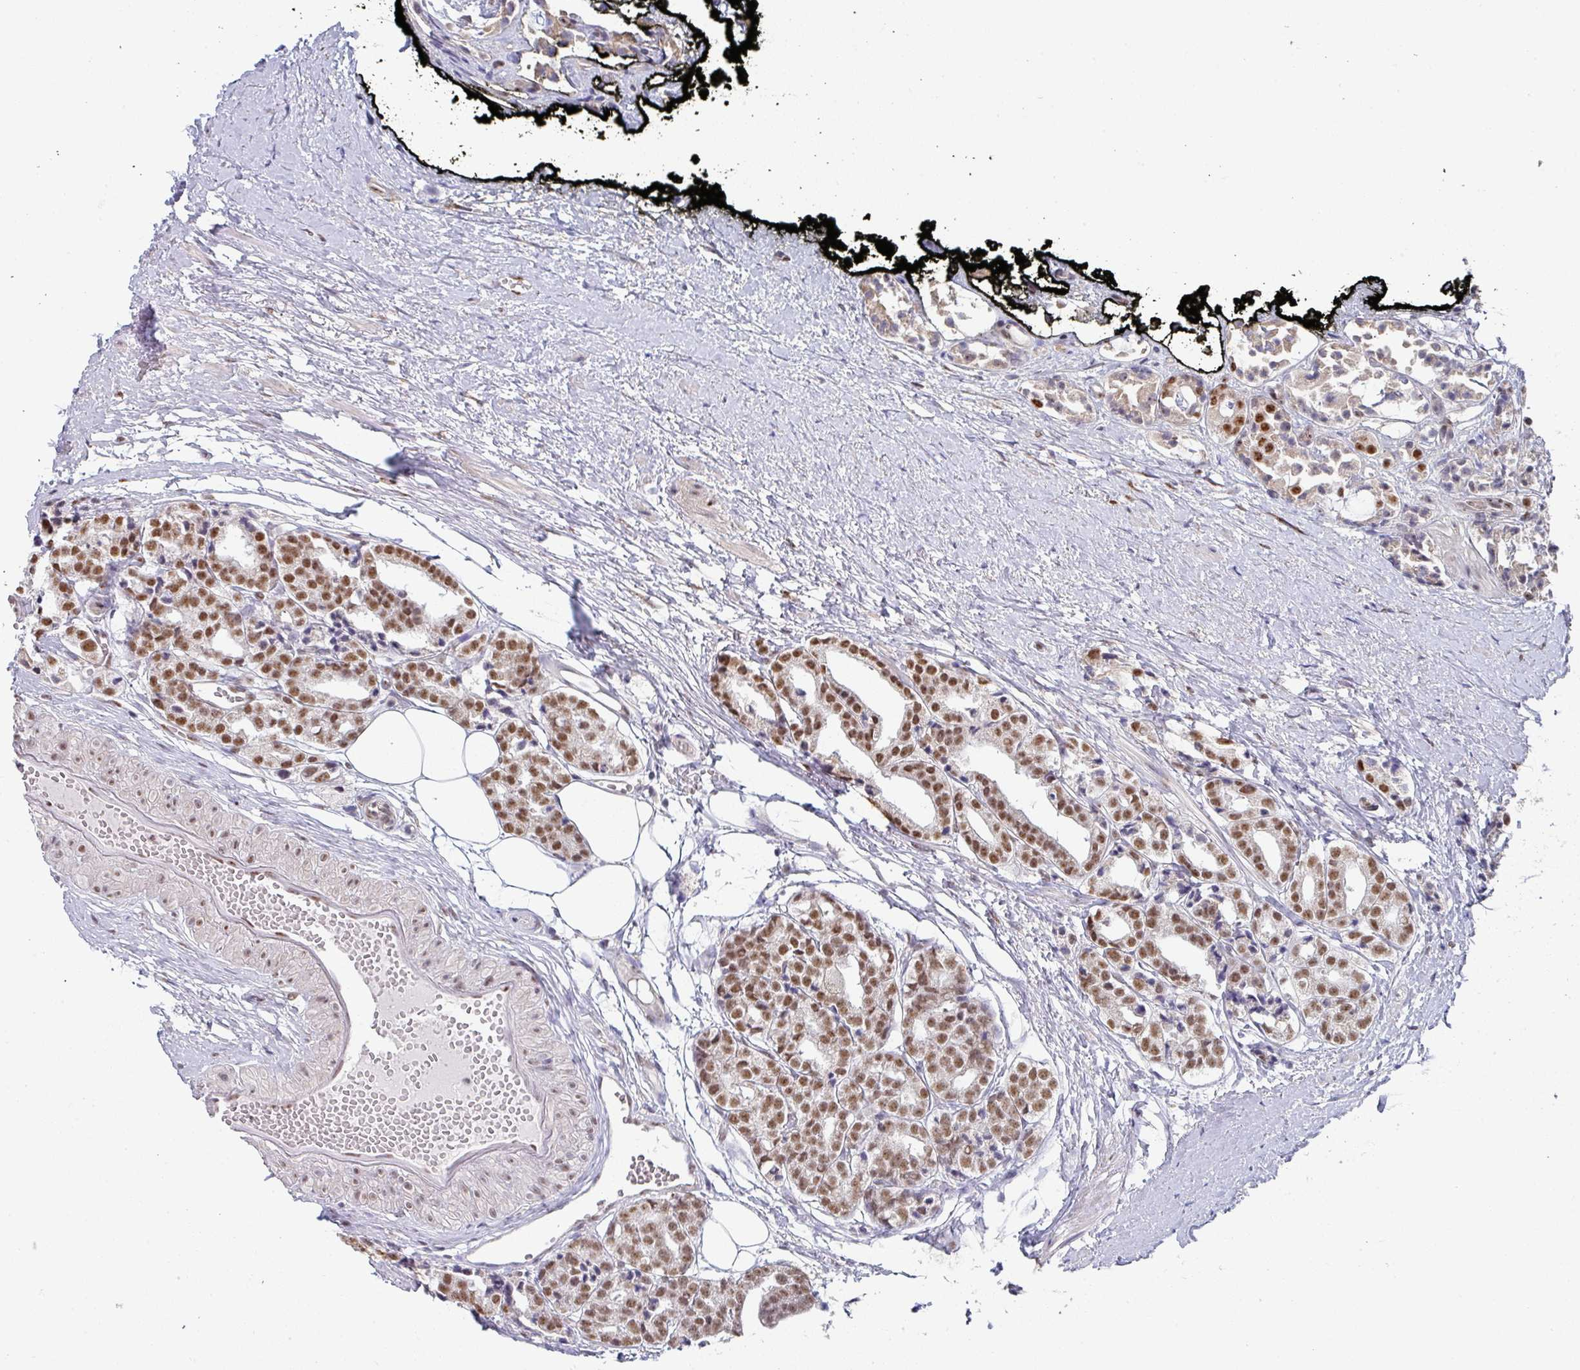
{"staining": {"intensity": "moderate", "quantity": ">75%", "location": "nuclear"}, "tissue": "prostate cancer", "cell_type": "Tumor cells", "image_type": "cancer", "snomed": [{"axis": "morphology", "description": "Adenocarcinoma, High grade"}, {"axis": "topography", "description": "Prostate"}], "caption": "A high-resolution histopathology image shows immunohistochemistry (IHC) staining of prostate cancer (high-grade adenocarcinoma), which reveals moderate nuclear expression in about >75% of tumor cells. Nuclei are stained in blue.", "gene": "TMED5", "patient": {"sex": "male", "age": 71}}